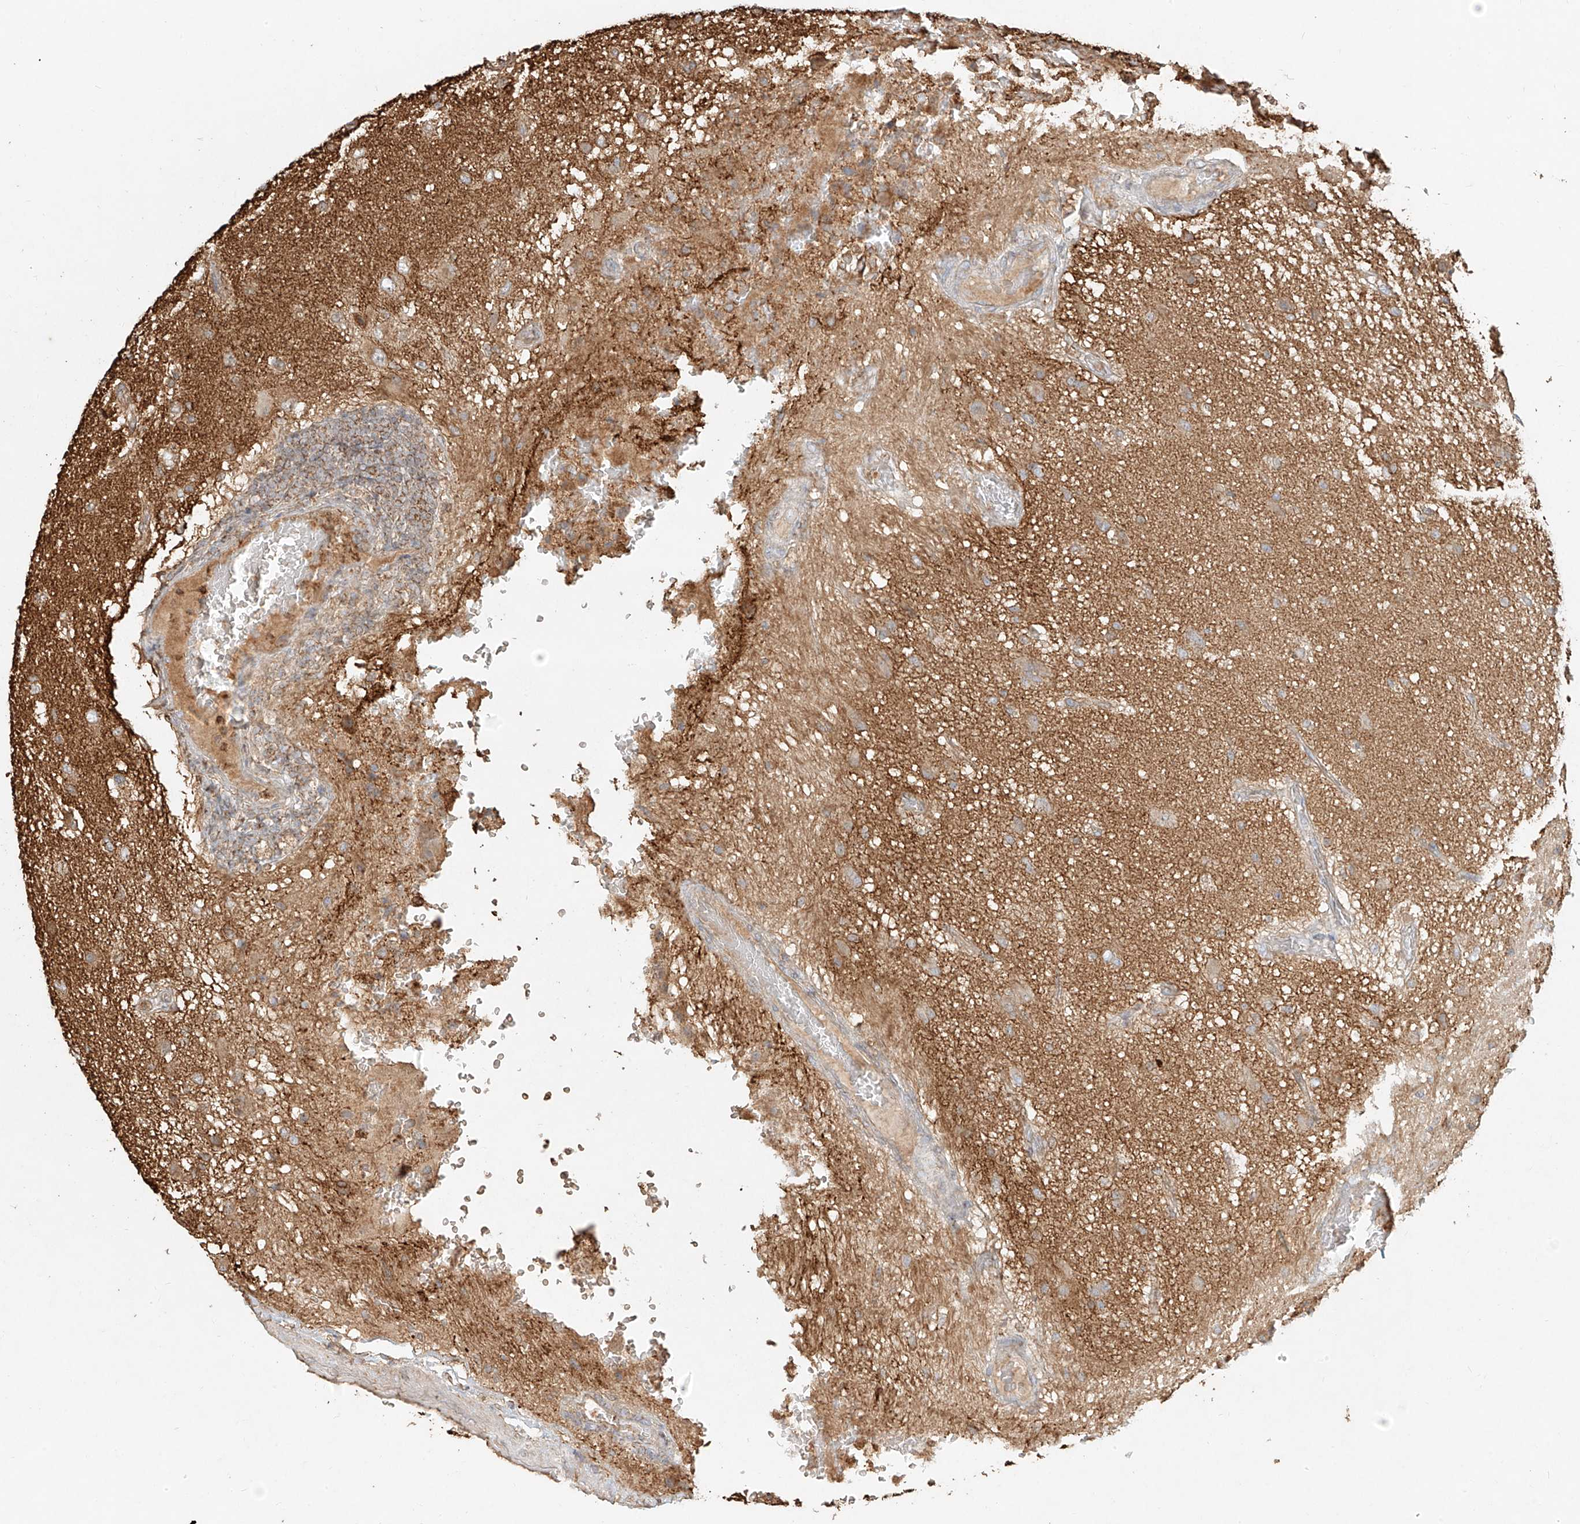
{"staining": {"intensity": "weak", "quantity": ">75%", "location": "cytoplasmic/membranous"}, "tissue": "glioma", "cell_type": "Tumor cells", "image_type": "cancer", "snomed": [{"axis": "morphology", "description": "Glioma, malignant, High grade"}, {"axis": "topography", "description": "pancreas cauda"}], "caption": "There is low levels of weak cytoplasmic/membranous positivity in tumor cells of malignant glioma (high-grade), as demonstrated by immunohistochemical staining (brown color).", "gene": "EFNB1", "patient": {"sex": "male", "age": 60}}